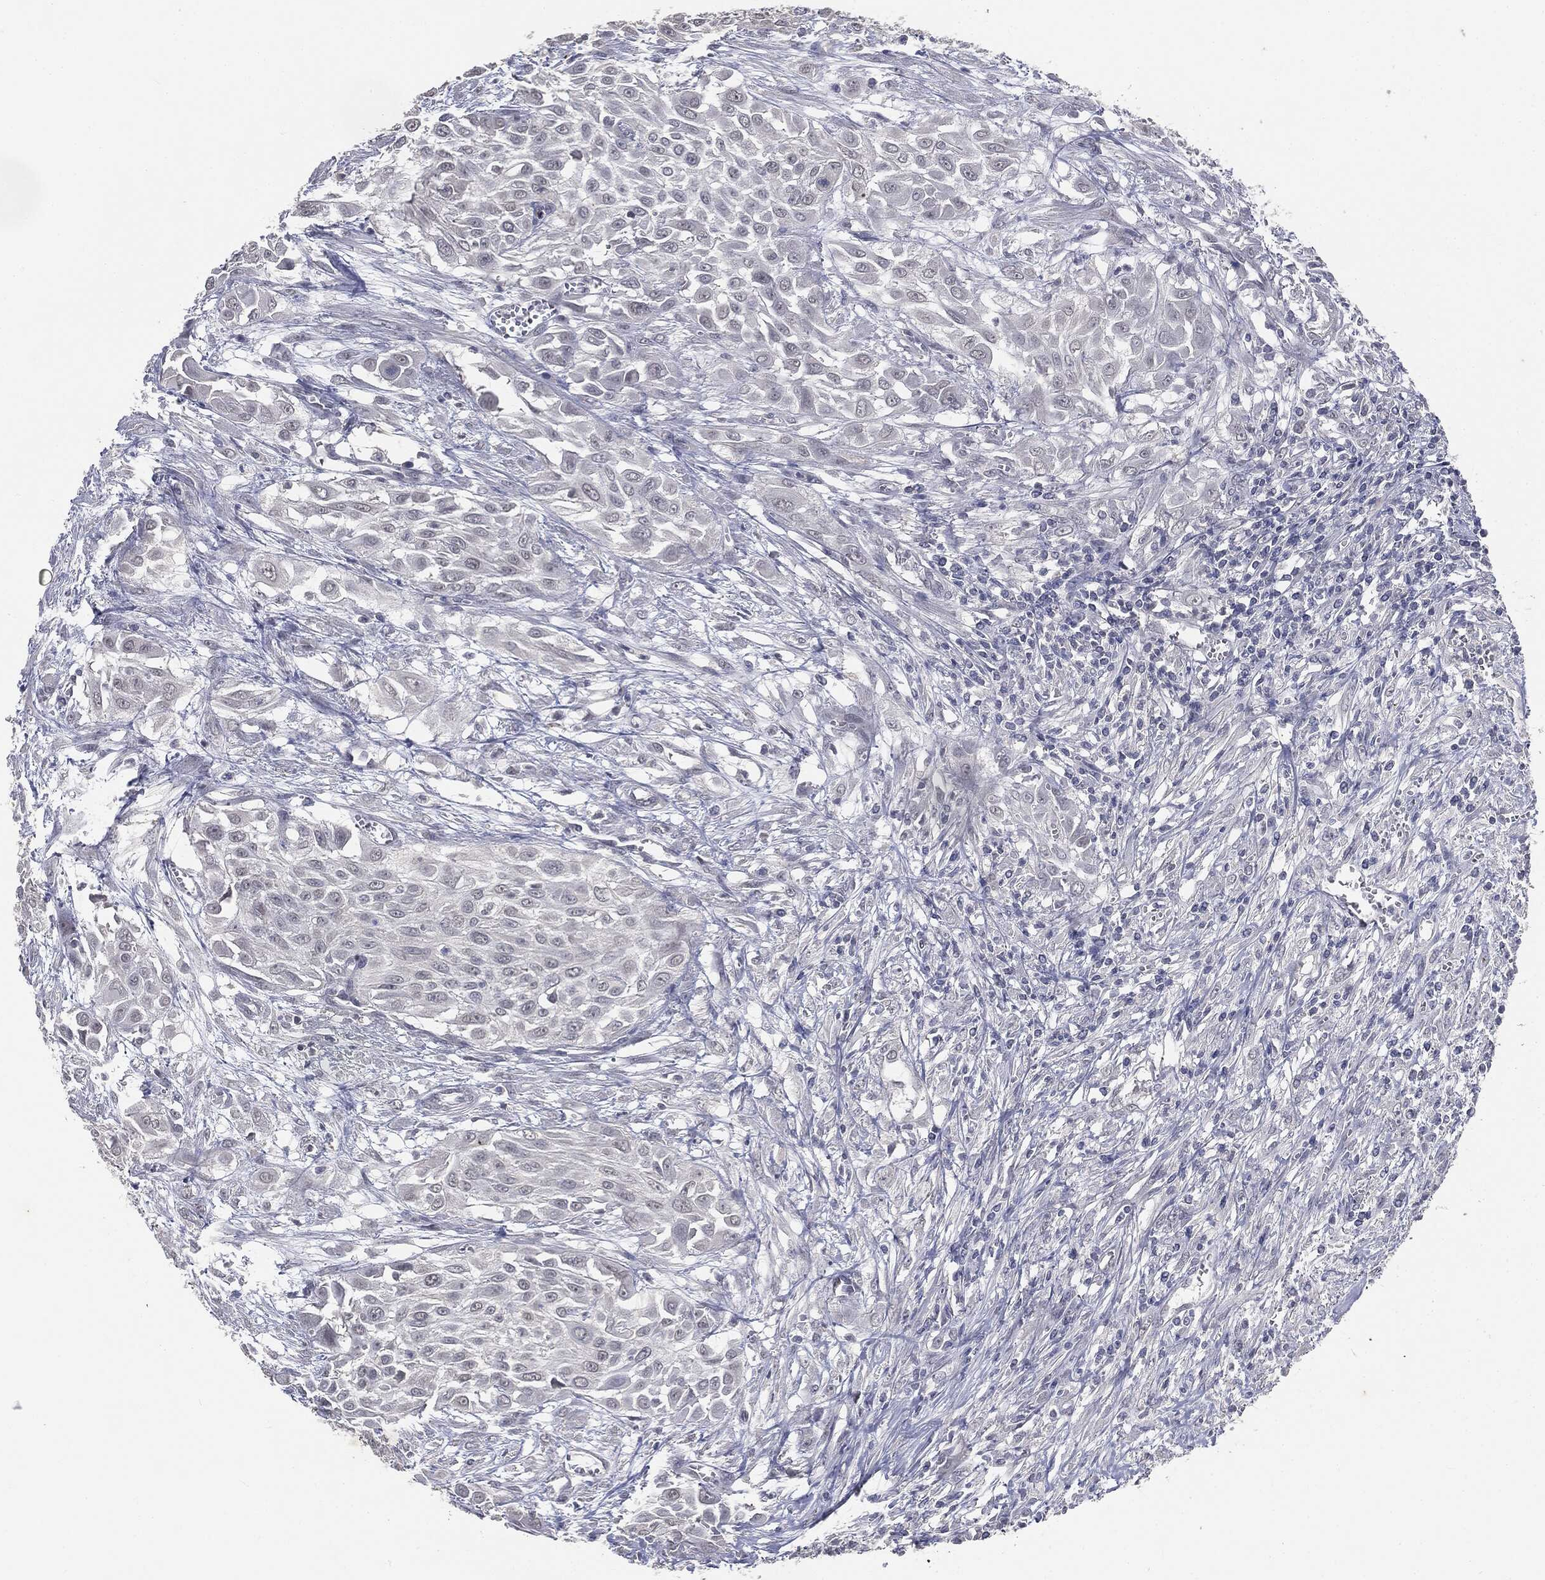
{"staining": {"intensity": "negative", "quantity": "none", "location": "none"}, "tissue": "urothelial cancer", "cell_type": "Tumor cells", "image_type": "cancer", "snomed": [{"axis": "morphology", "description": "Urothelial carcinoma, High grade"}, {"axis": "topography", "description": "Urinary bladder"}], "caption": "Urothelial cancer was stained to show a protein in brown. There is no significant staining in tumor cells.", "gene": "SLC2A2", "patient": {"sex": "male", "age": 57}}